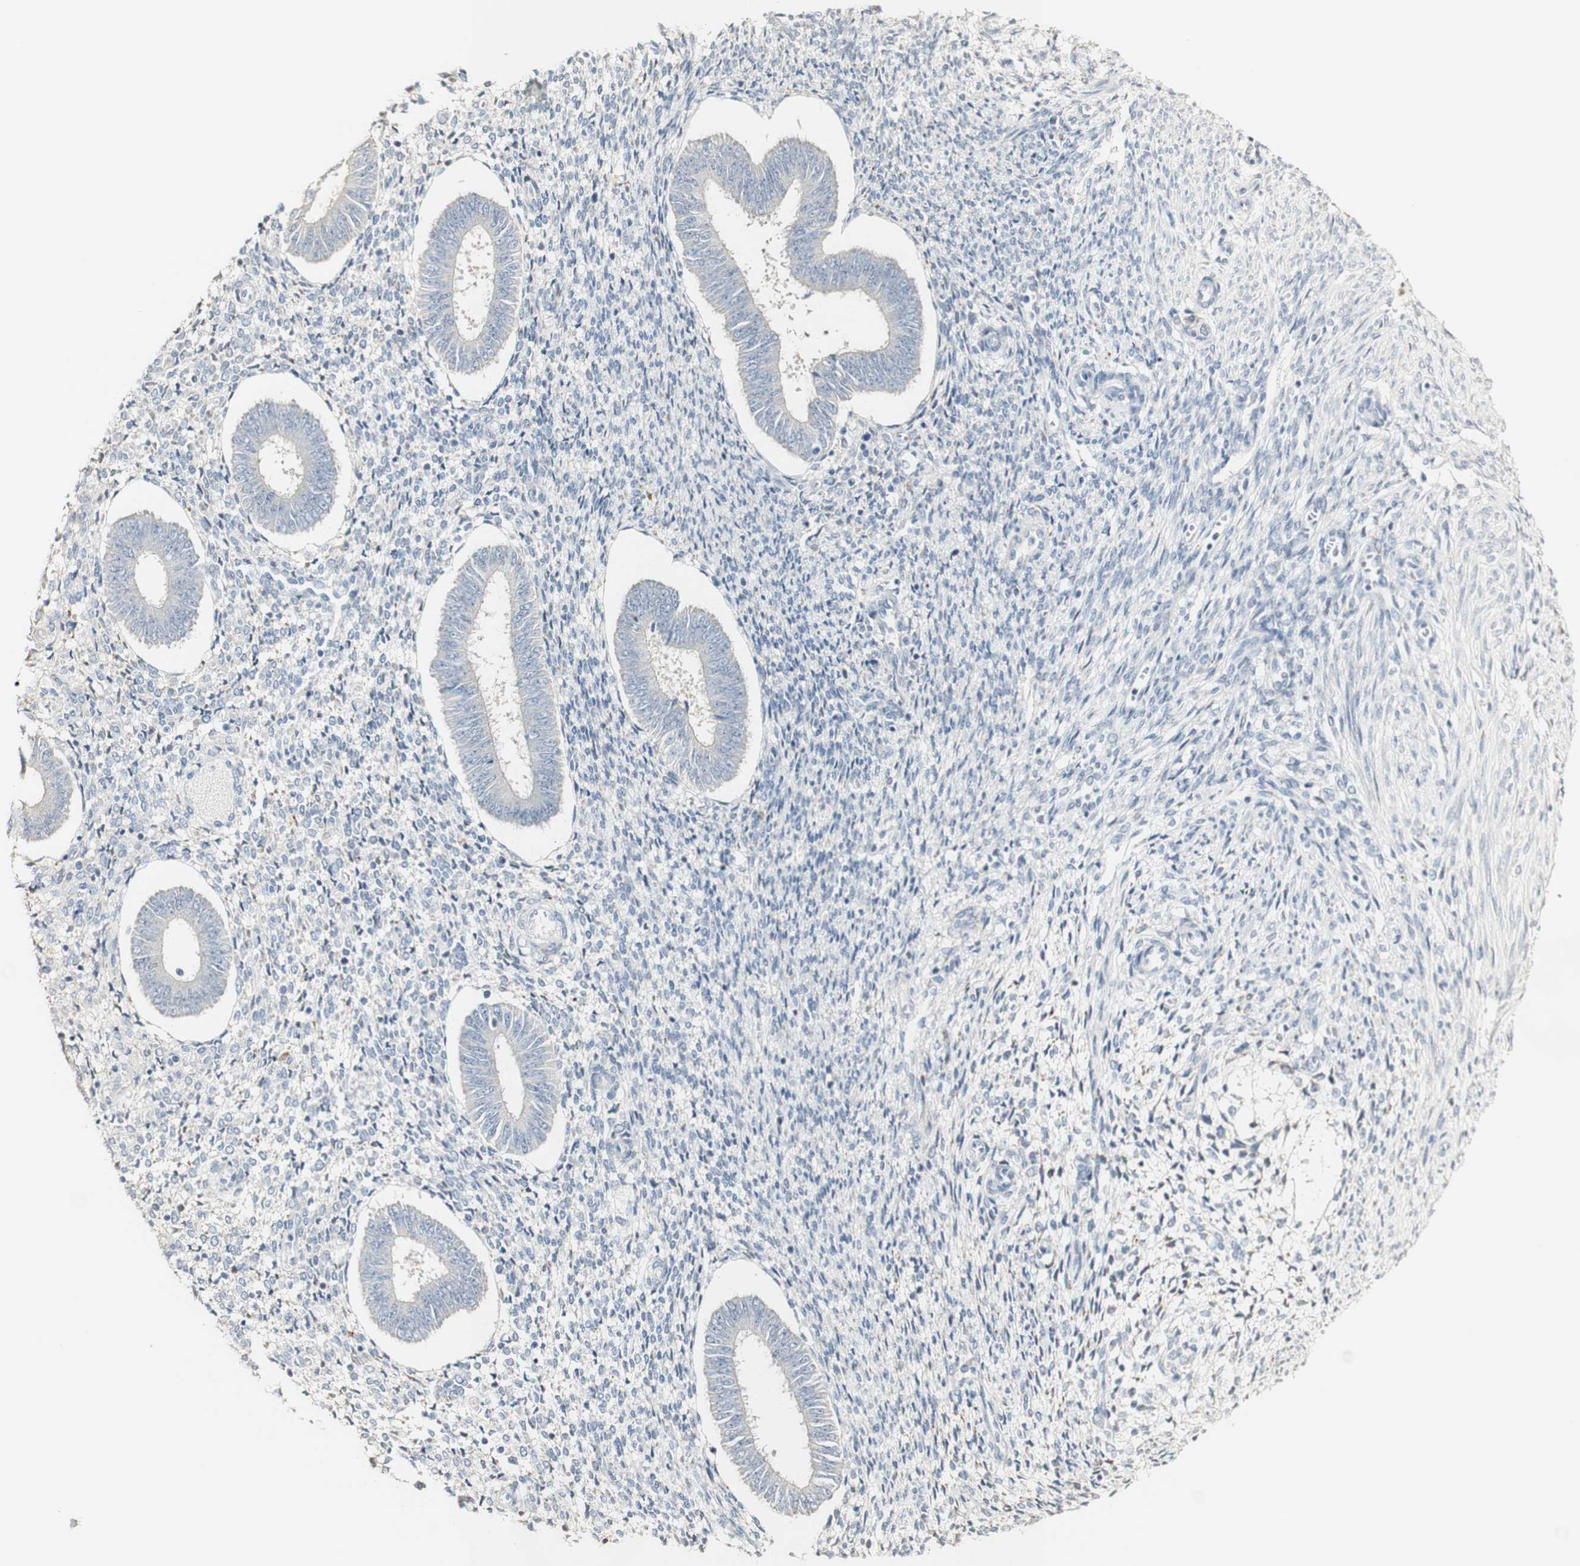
{"staining": {"intensity": "negative", "quantity": "none", "location": "none"}, "tissue": "endometrium", "cell_type": "Cells in endometrial stroma", "image_type": "normal", "snomed": [{"axis": "morphology", "description": "Normal tissue, NOS"}, {"axis": "topography", "description": "Endometrium"}], "caption": "Micrograph shows no protein positivity in cells in endometrial stroma of normal endometrium. (Stains: DAB (3,3'-diaminobenzidine) IHC with hematoxylin counter stain, Microscopy: brightfield microscopy at high magnification).", "gene": "FMO3", "patient": {"sex": "female", "age": 35}}